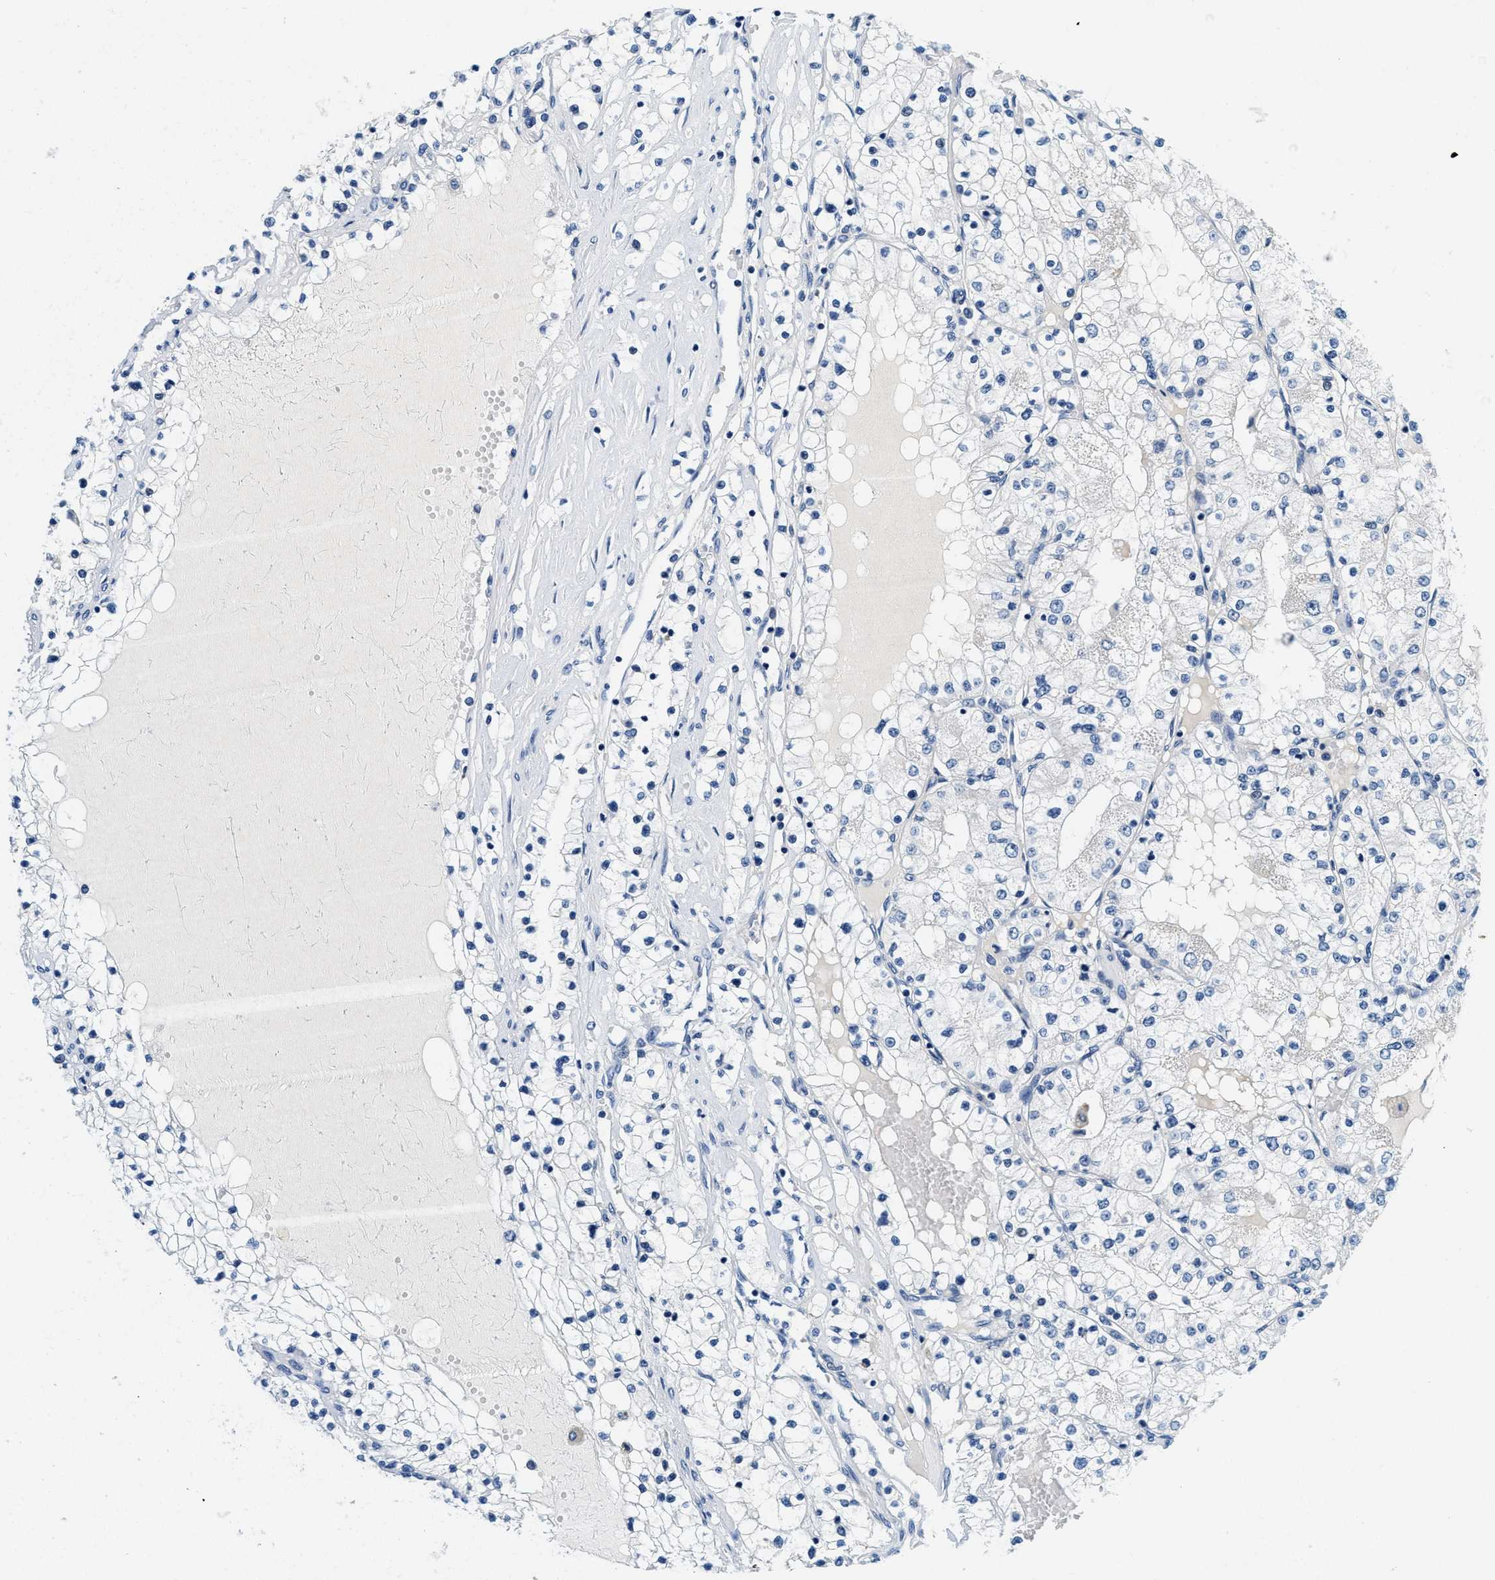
{"staining": {"intensity": "negative", "quantity": "none", "location": "none"}, "tissue": "renal cancer", "cell_type": "Tumor cells", "image_type": "cancer", "snomed": [{"axis": "morphology", "description": "Adenocarcinoma, NOS"}, {"axis": "topography", "description": "Kidney"}], "caption": "Tumor cells are negative for protein expression in human renal cancer.", "gene": "GSTM3", "patient": {"sex": "male", "age": 68}}